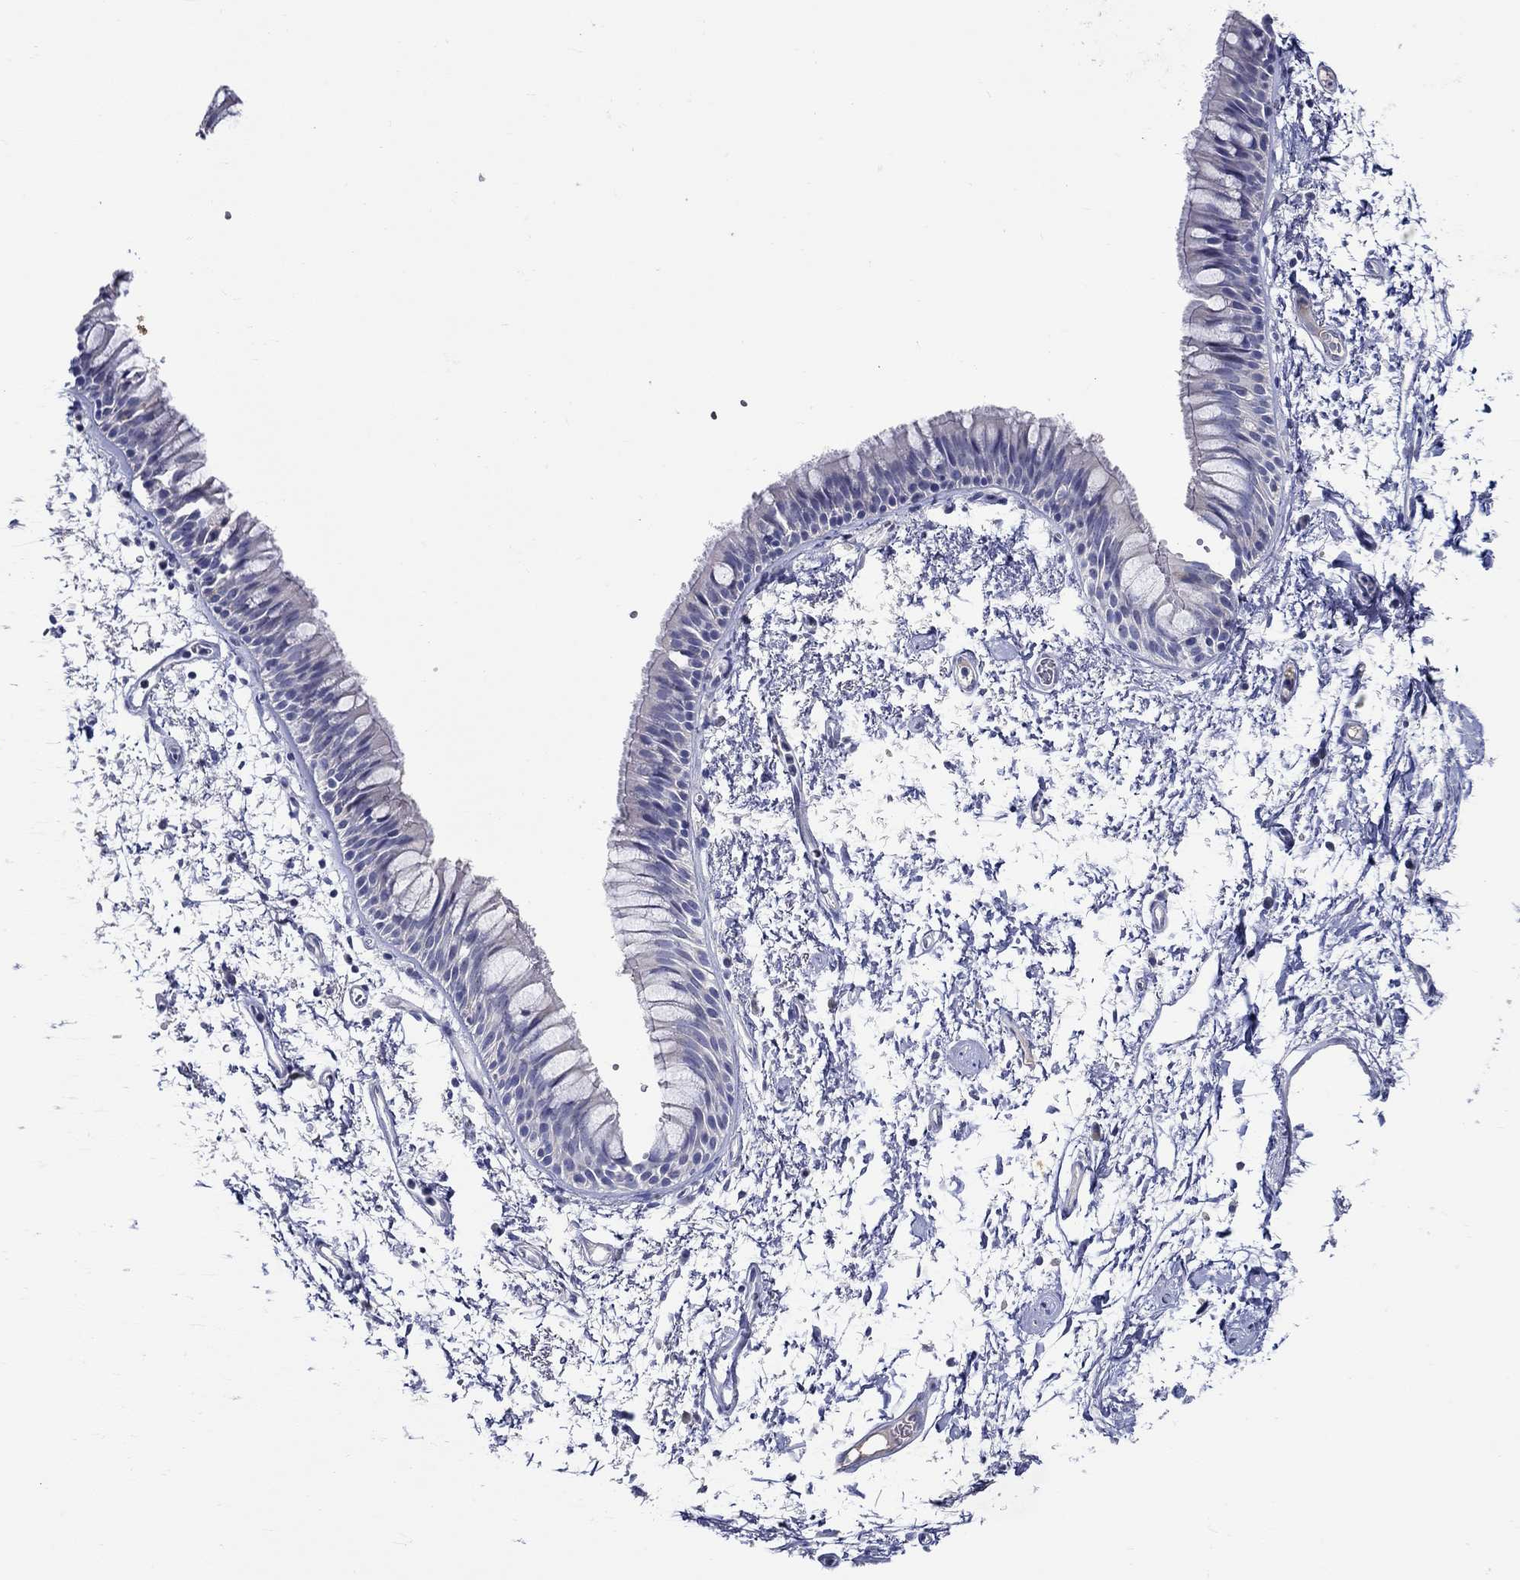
{"staining": {"intensity": "negative", "quantity": "none", "location": "none"}, "tissue": "bronchus", "cell_type": "Respiratory epithelial cells", "image_type": "normal", "snomed": [{"axis": "morphology", "description": "Normal tissue, NOS"}, {"axis": "topography", "description": "Cartilage tissue"}, {"axis": "topography", "description": "Bronchus"}], "caption": "Image shows no significant protein staining in respiratory epithelial cells of benign bronchus. The staining is performed using DAB (3,3'-diaminobenzidine) brown chromogen with nuclei counter-stained in using hematoxylin.", "gene": "SLC30A3", "patient": {"sex": "male", "age": 66}}